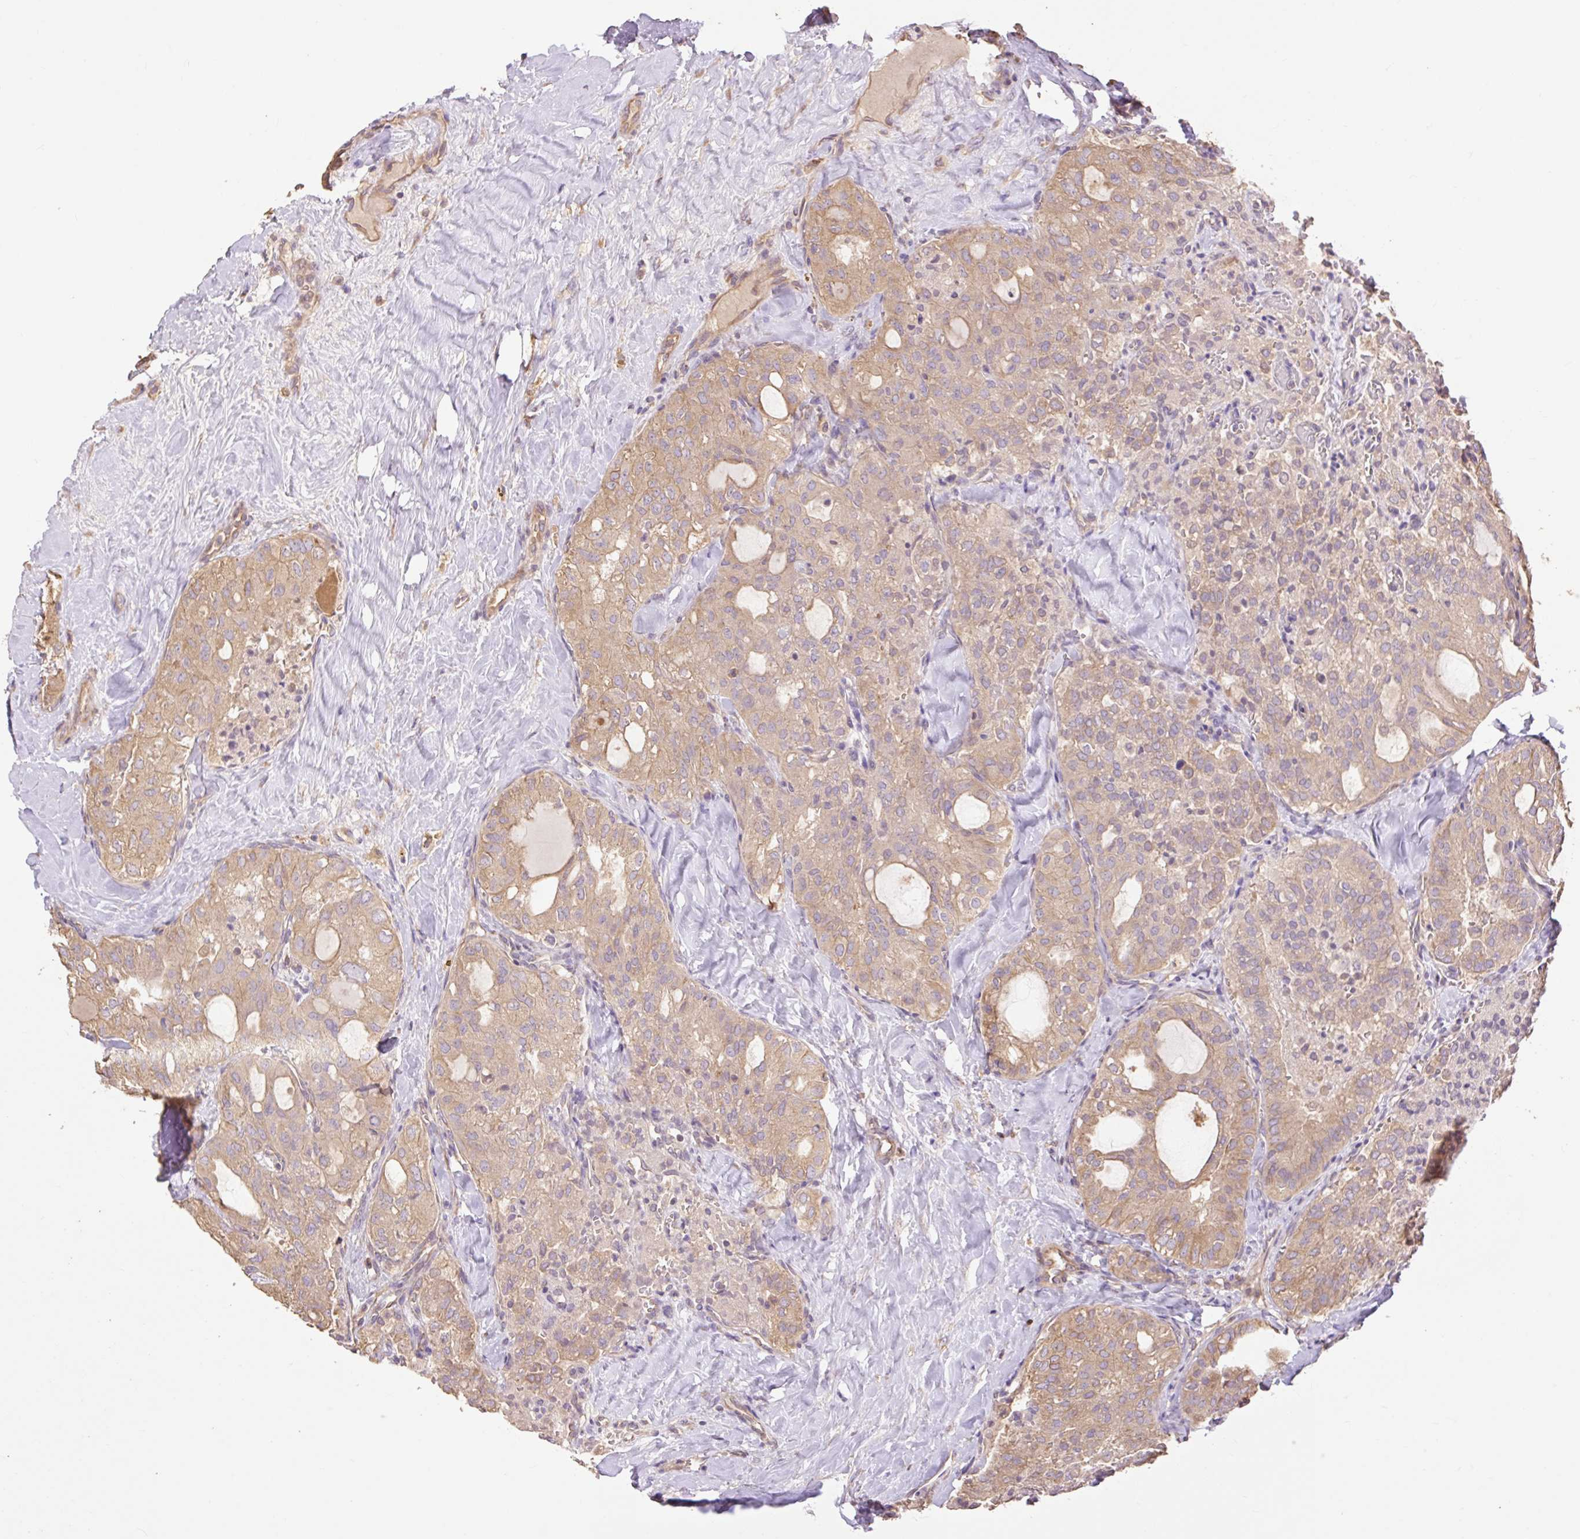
{"staining": {"intensity": "moderate", "quantity": ">75%", "location": "cytoplasmic/membranous"}, "tissue": "thyroid cancer", "cell_type": "Tumor cells", "image_type": "cancer", "snomed": [{"axis": "morphology", "description": "Follicular adenoma carcinoma, NOS"}, {"axis": "topography", "description": "Thyroid gland"}], "caption": "Moderate cytoplasmic/membranous protein staining is identified in about >75% of tumor cells in follicular adenoma carcinoma (thyroid).", "gene": "DESI1", "patient": {"sex": "male", "age": 75}}